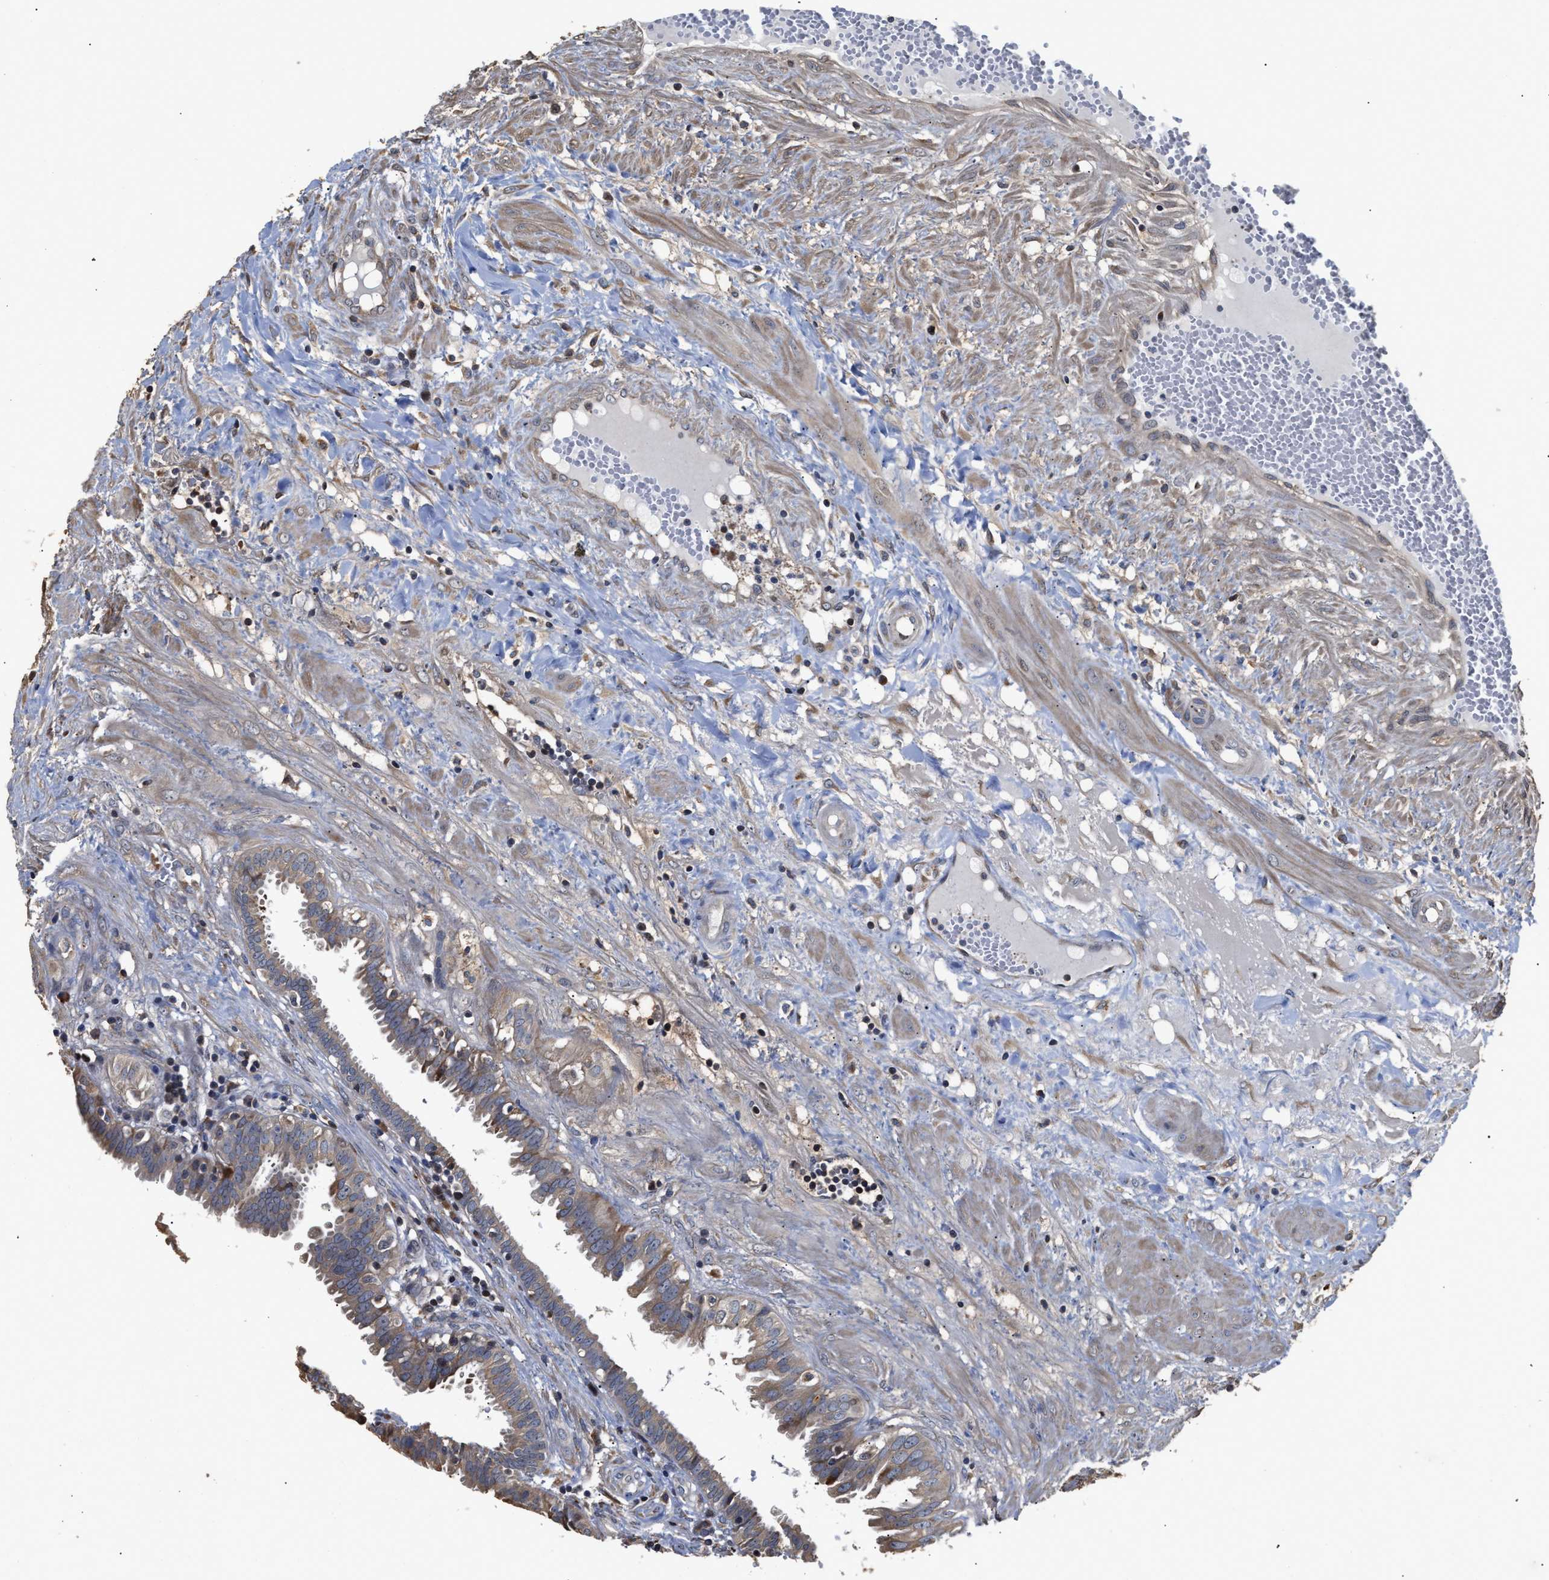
{"staining": {"intensity": "strong", "quantity": "25%-75%", "location": "cytoplasmic/membranous"}, "tissue": "seminal vesicle", "cell_type": "Glandular cells", "image_type": "normal", "snomed": [{"axis": "morphology", "description": "Normal tissue, NOS"}, {"axis": "morphology", "description": "Adenocarcinoma, High grade"}, {"axis": "topography", "description": "Prostate"}, {"axis": "topography", "description": "Seminal veicle"}], "caption": "Human seminal vesicle stained with a brown dye reveals strong cytoplasmic/membranous positive expression in approximately 25%-75% of glandular cells.", "gene": "GOSR1", "patient": {"sex": "male", "age": 55}}